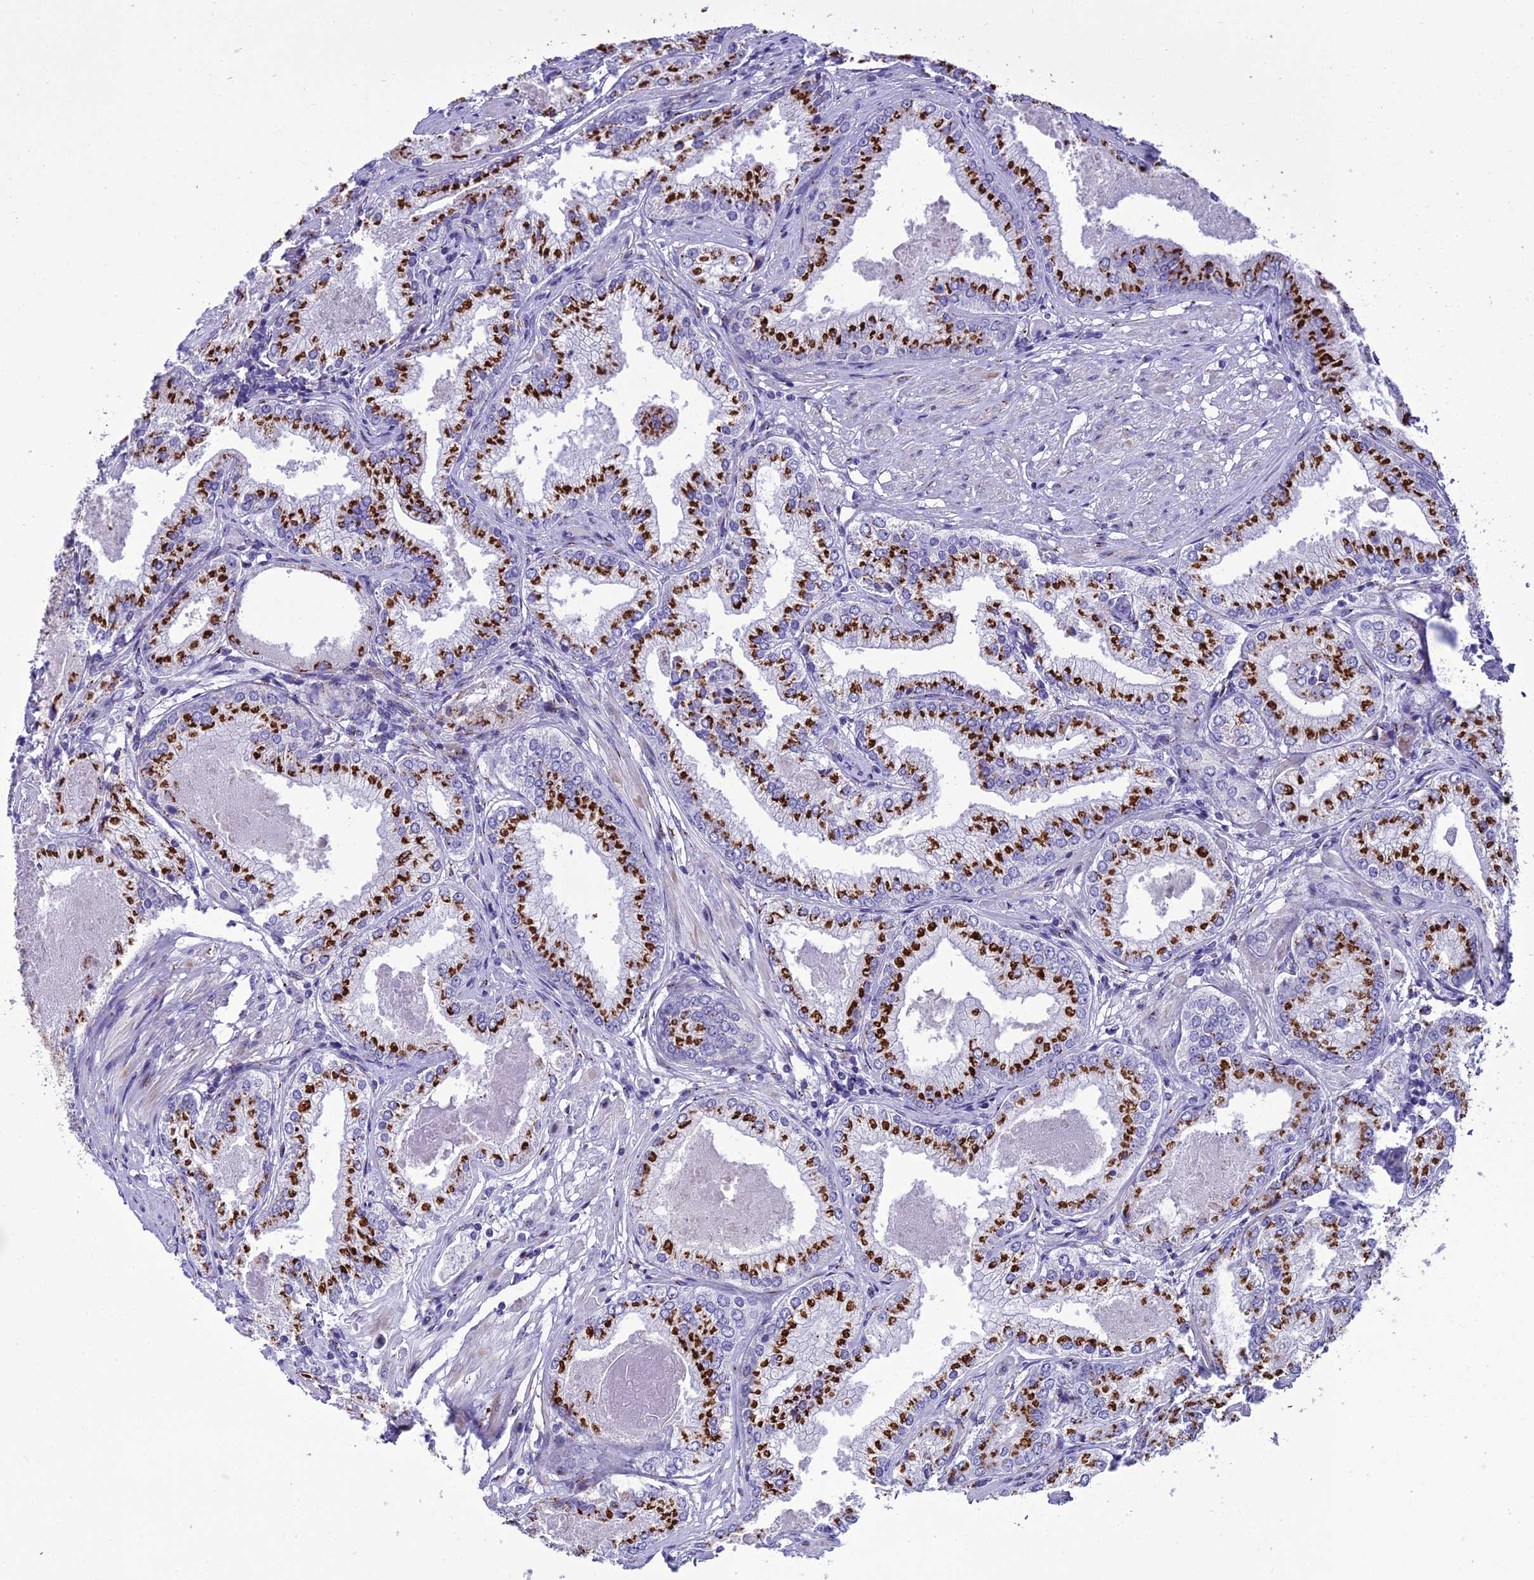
{"staining": {"intensity": "strong", "quantity": ">75%", "location": "cytoplasmic/membranous"}, "tissue": "prostate cancer", "cell_type": "Tumor cells", "image_type": "cancer", "snomed": [{"axis": "morphology", "description": "Adenocarcinoma, Low grade"}, {"axis": "topography", "description": "Prostate"}], "caption": "A brown stain labels strong cytoplasmic/membranous staining of a protein in human prostate cancer (low-grade adenocarcinoma) tumor cells.", "gene": "GOLM2", "patient": {"sex": "male", "age": 68}}